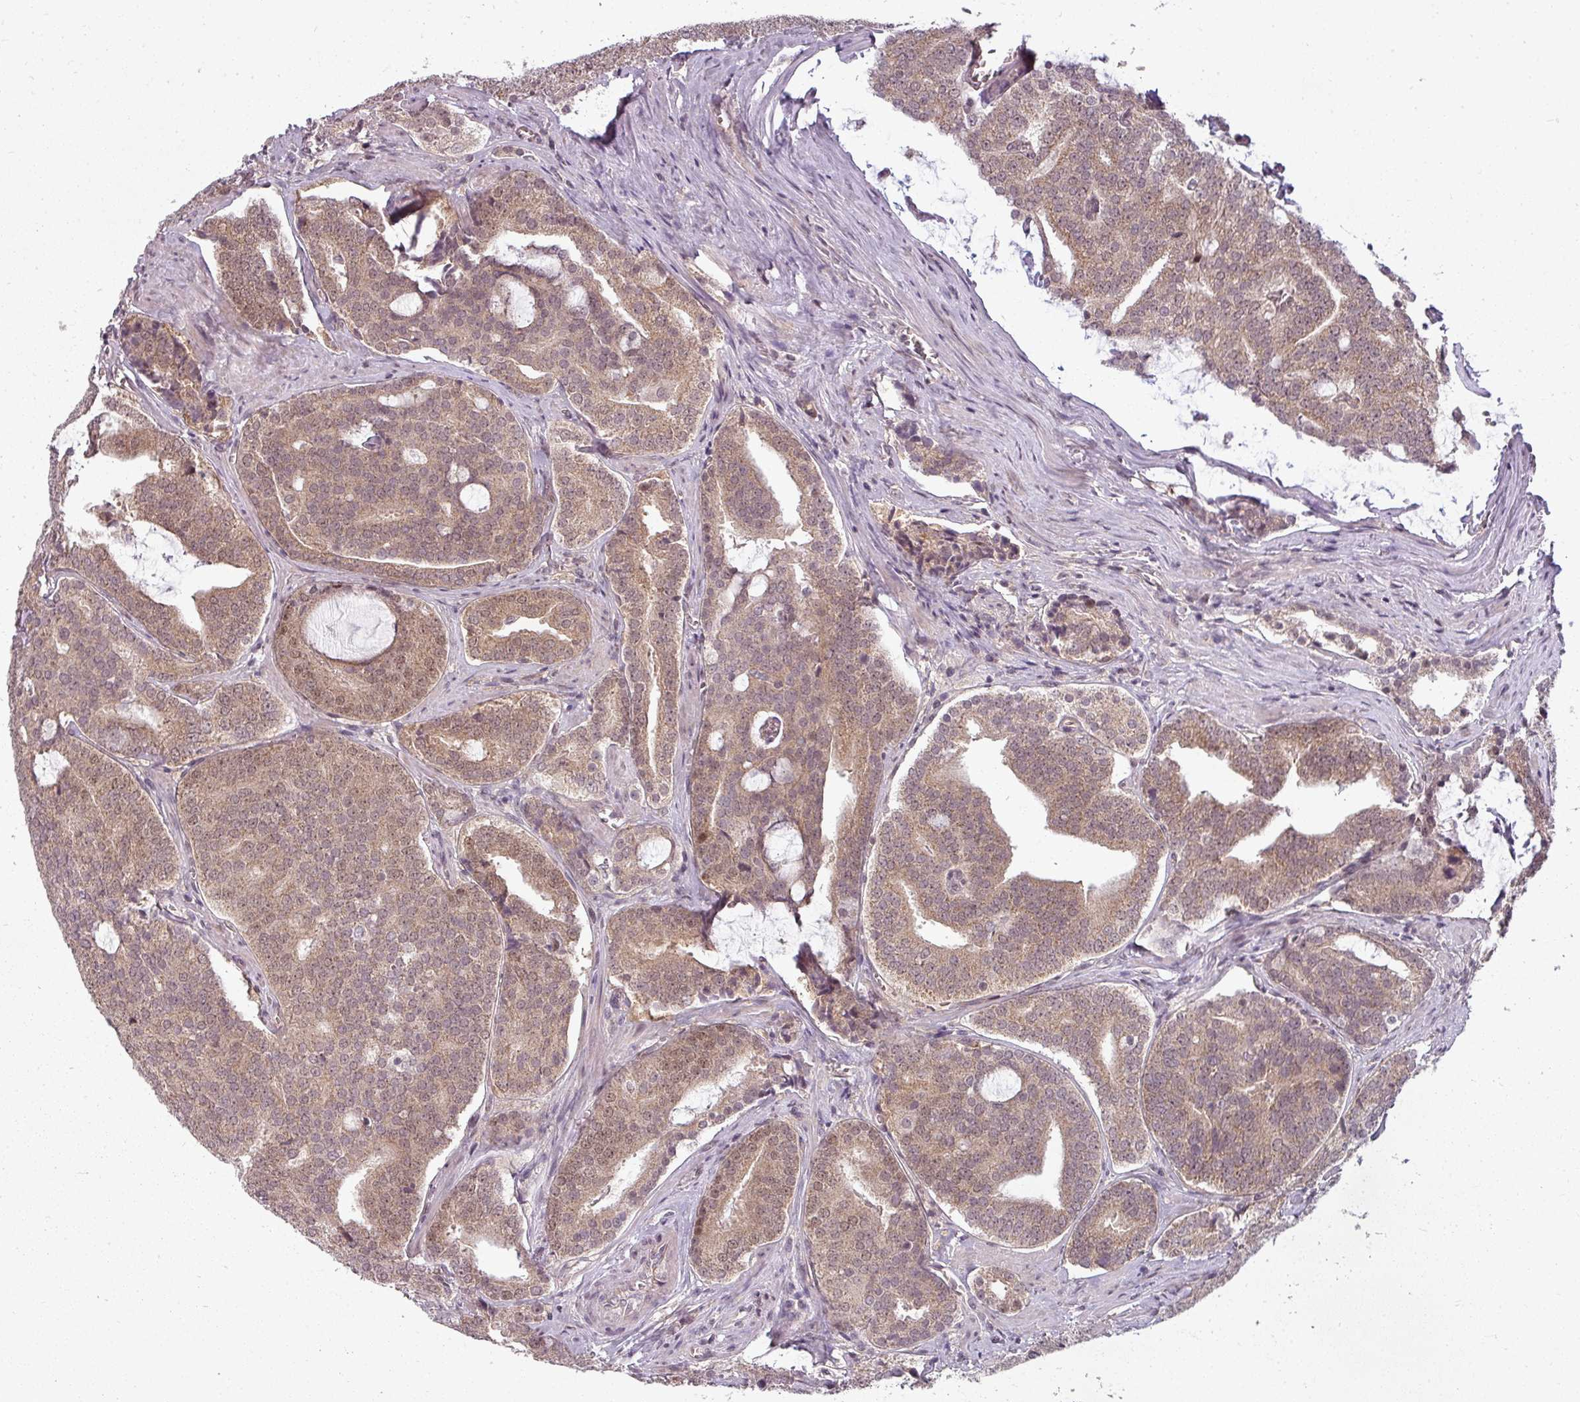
{"staining": {"intensity": "moderate", "quantity": ">75%", "location": "cytoplasmic/membranous"}, "tissue": "prostate cancer", "cell_type": "Tumor cells", "image_type": "cancer", "snomed": [{"axis": "morphology", "description": "Adenocarcinoma, High grade"}, {"axis": "topography", "description": "Prostate"}], "caption": "Protein positivity by immunohistochemistry (IHC) displays moderate cytoplasmic/membranous expression in about >75% of tumor cells in prostate cancer. (Stains: DAB (3,3'-diaminobenzidine) in brown, nuclei in blue, Microscopy: brightfield microscopy at high magnification).", "gene": "CLIC1", "patient": {"sex": "male", "age": 55}}